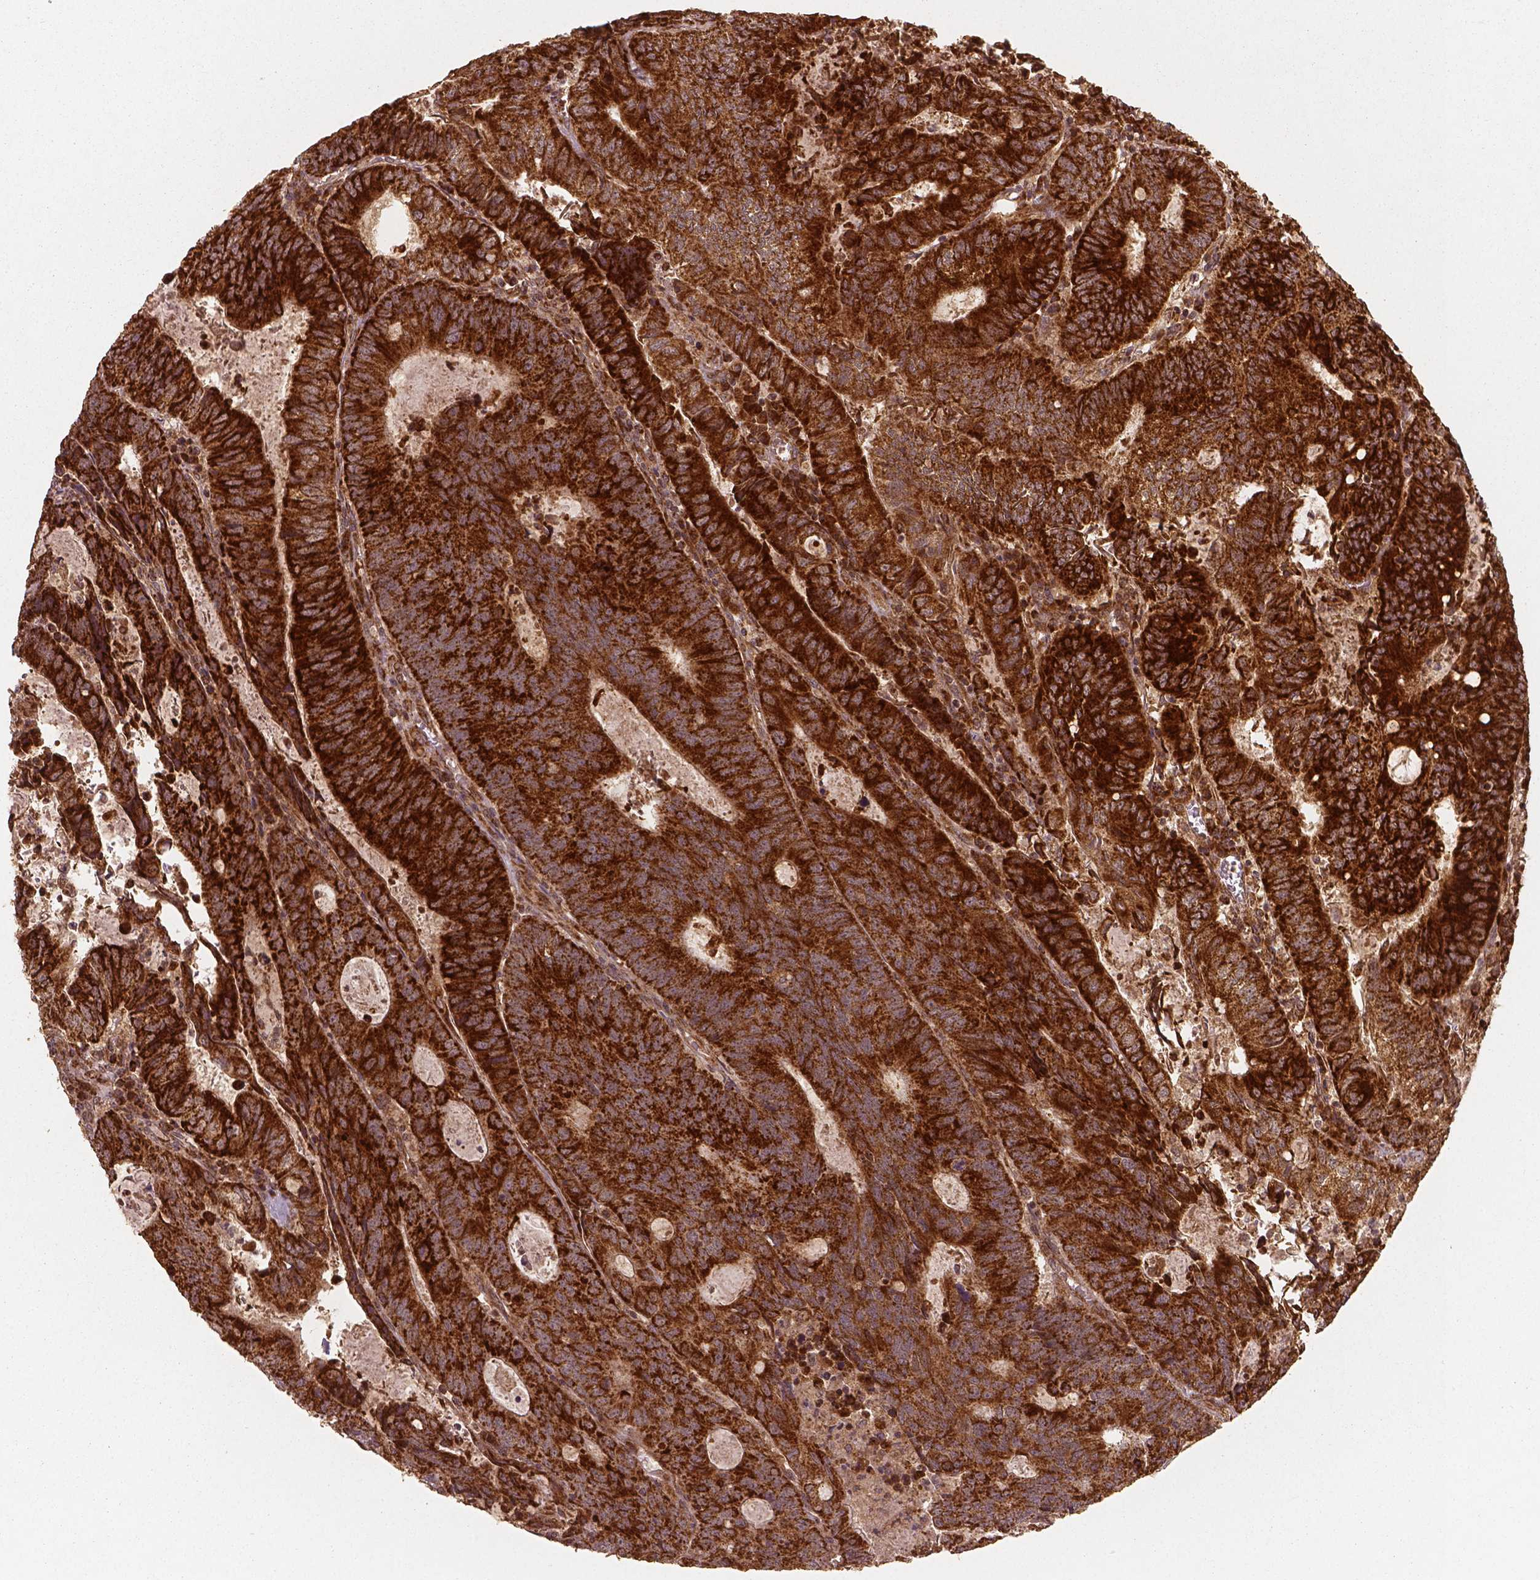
{"staining": {"intensity": "strong", "quantity": ">75%", "location": "cytoplasmic/membranous"}, "tissue": "colorectal cancer", "cell_type": "Tumor cells", "image_type": "cancer", "snomed": [{"axis": "morphology", "description": "Adenocarcinoma, NOS"}, {"axis": "topography", "description": "Colon"}], "caption": "Immunohistochemical staining of colorectal cancer exhibits high levels of strong cytoplasmic/membranous staining in about >75% of tumor cells. The staining is performed using DAB (3,3'-diaminobenzidine) brown chromogen to label protein expression. The nuclei are counter-stained blue using hematoxylin.", "gene": "PGAM5", "patient": {"sex": "male", "age": 67}}